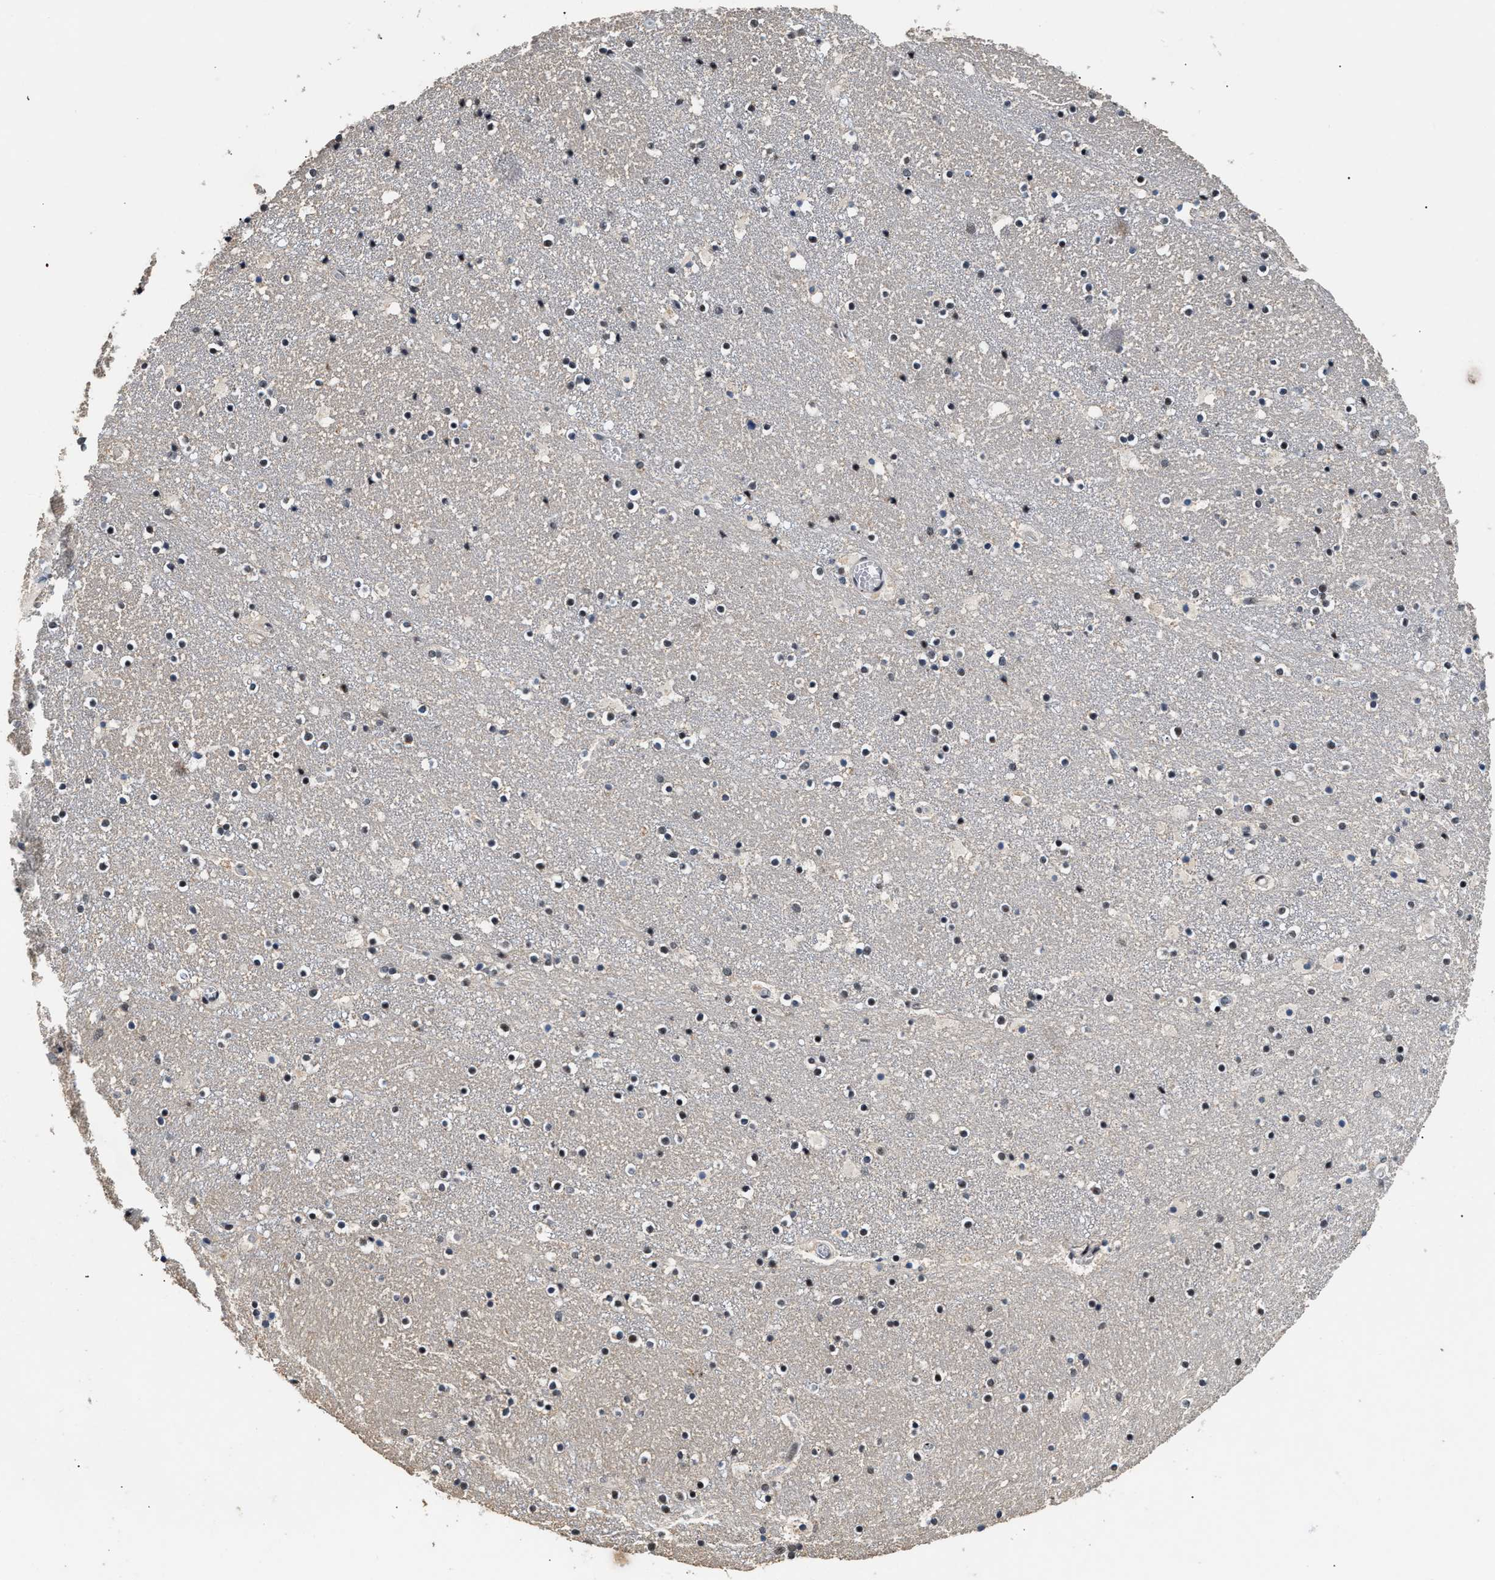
{"staining": {"intensity": "moderate", "quantity": "<25%", "location": "cytoplasmic/membranous,nuclear"}, "tissue": "caudate", "cell_type": "Glial cells", "image_type": "normal", "snomed": [{"axis": "morphology", "description": "Normal tissue, NOS"}, {"axis": "topography", "description": "Lateral ventricle wall"}], "caption": "An immunohistochemistry (IHC) image of unremarkable tissue is shown. Protein staining in brown shows moderate cytoplasmic/membranous,nuclear positivity in caudate within glial cells. The staining is performed using DAB (3,3'-diaminobenzidine) brown chromogen to label protein expression. The nuclei are counter-stained blue using hematoxylin.", "gene": "THOC1", "patient": {"sex": "male", "age": 45}}